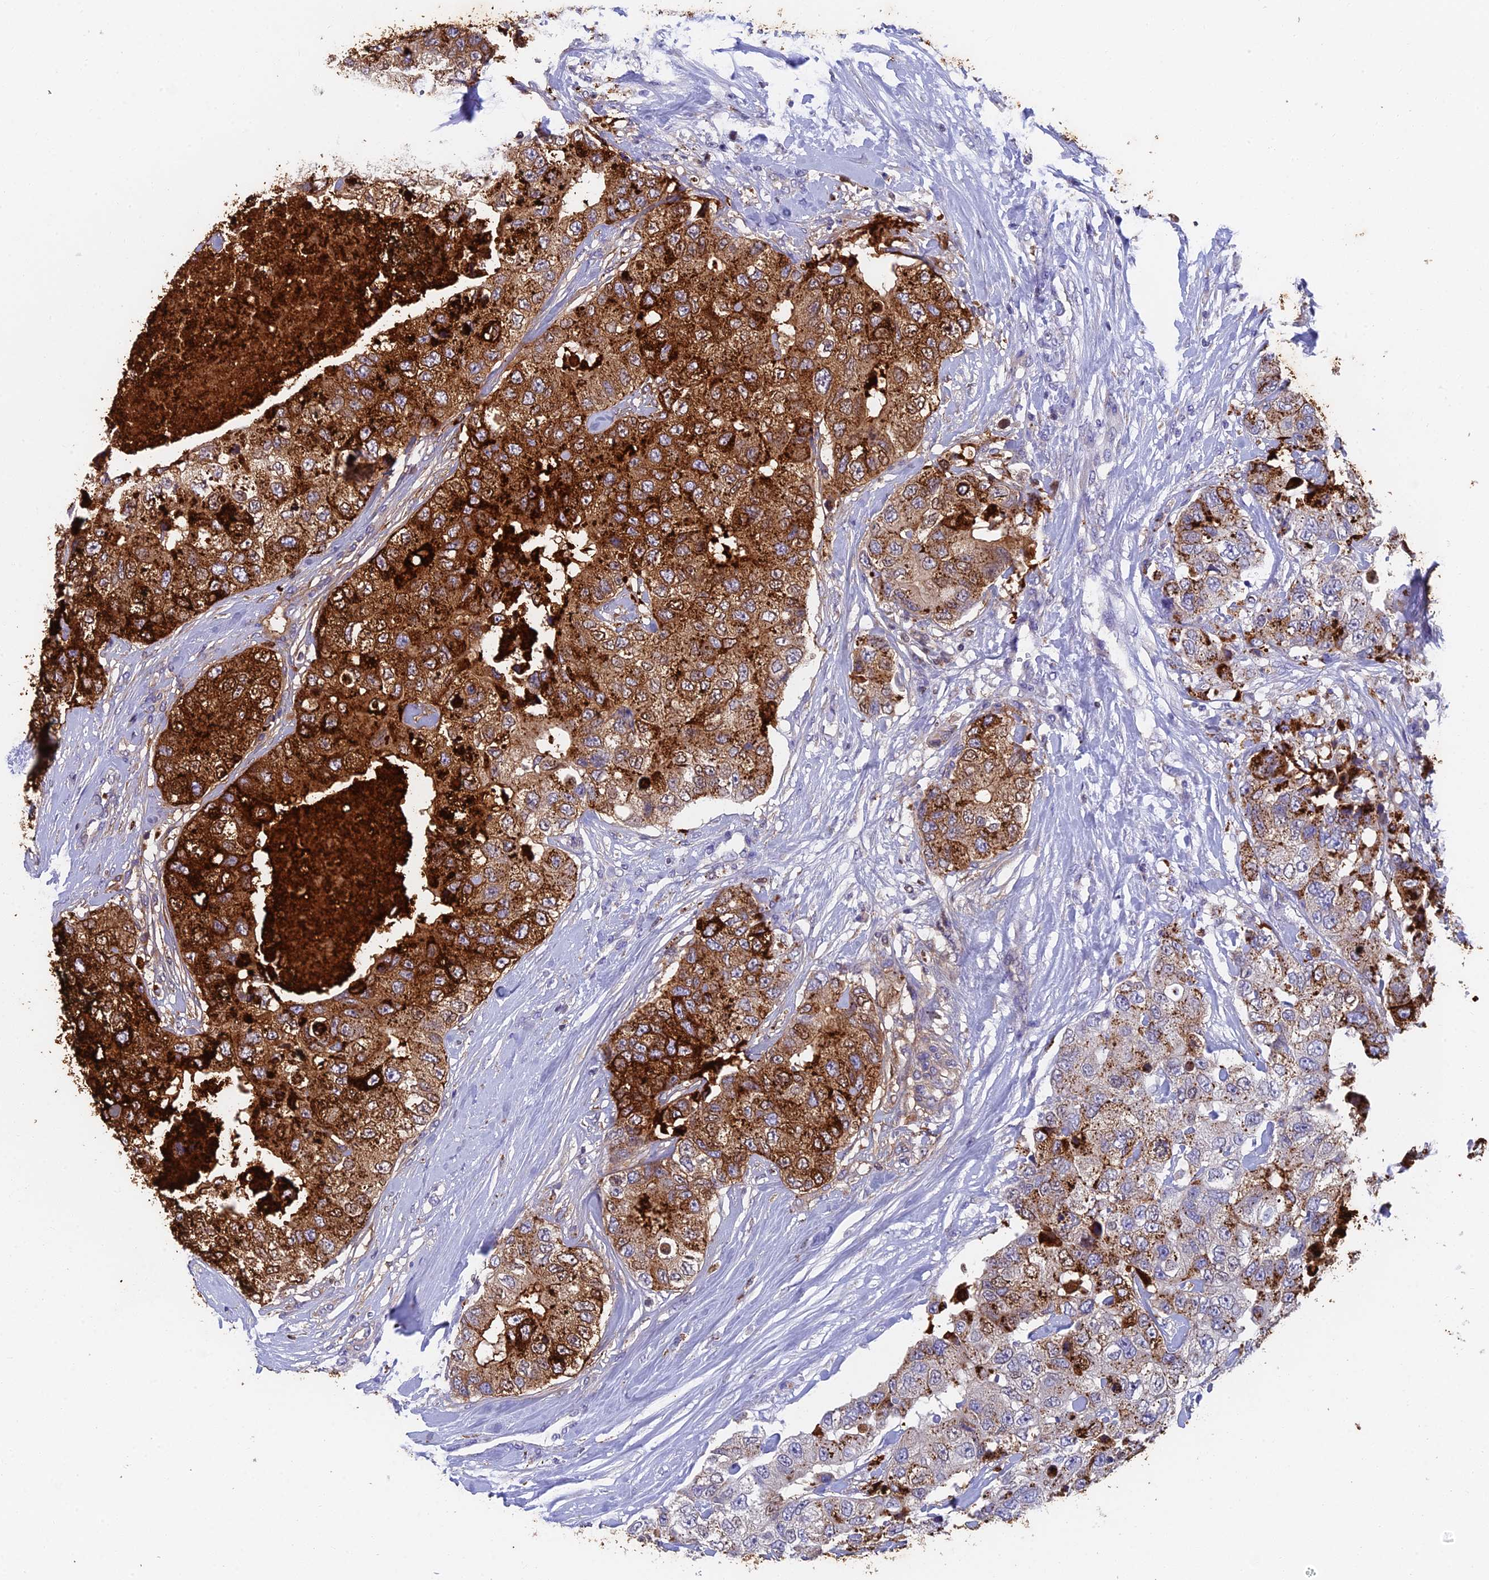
{"staining": {"intensity": "strong", "quantity": "25%-75%", "location": "cytoplasmic/membranous"}, "tissue": "breast cancer", "cell_type": "Tumor cells", "image_type": "cancer", "snomed": [{"axis": "morphology", "description": "Duct carcinoma"}, {"axis": "topography", "description": "Breast"}], "caption": "Human breast cancer stained with a protein marker demonstrates strong staining in tumor cells.", "gene": "ADAMTS13", "patient": {"sex": "female", "age": 62}}